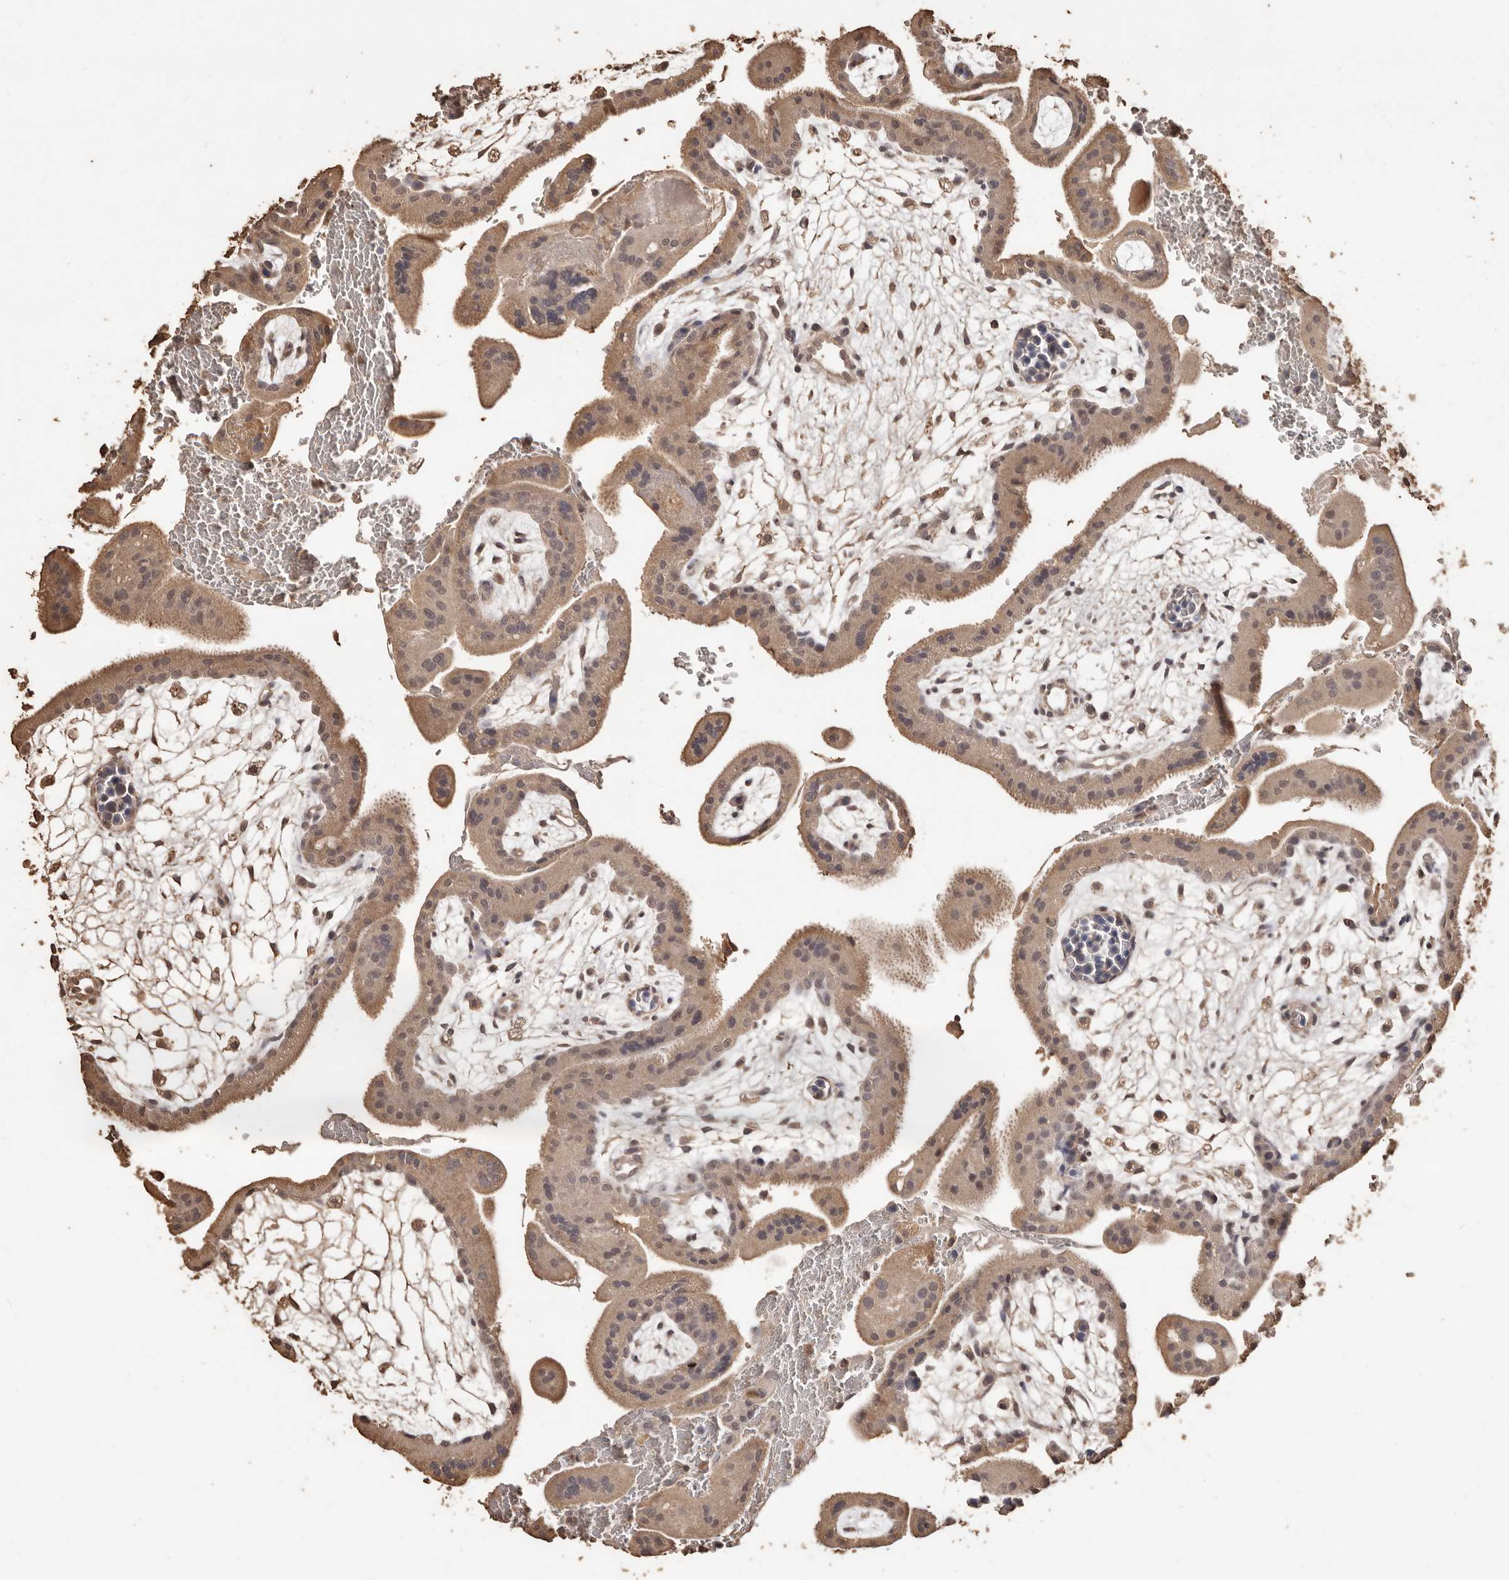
{"staining": {"intensity": "weak", "quantity": ">75%", "location": "cytoplasmic/membranous,nuclear"}, "tissue": "placenta", "cell_type": "Decidual cells", "image_type": "normal", "snomed": [{"axis": "morphology", "description": "Normal tissue, NOS"}, {"axis": "topography", "description": "Placenta"}], "caption": "A low amount of weak cytoplasmic/membranous,nuclear positivity is present in about >75% of decidual cells in unremarkable placenta. Nuclei are stained in blue.", "gene": "PKDCC", "patient": {"sex": "female", "age": 35}}